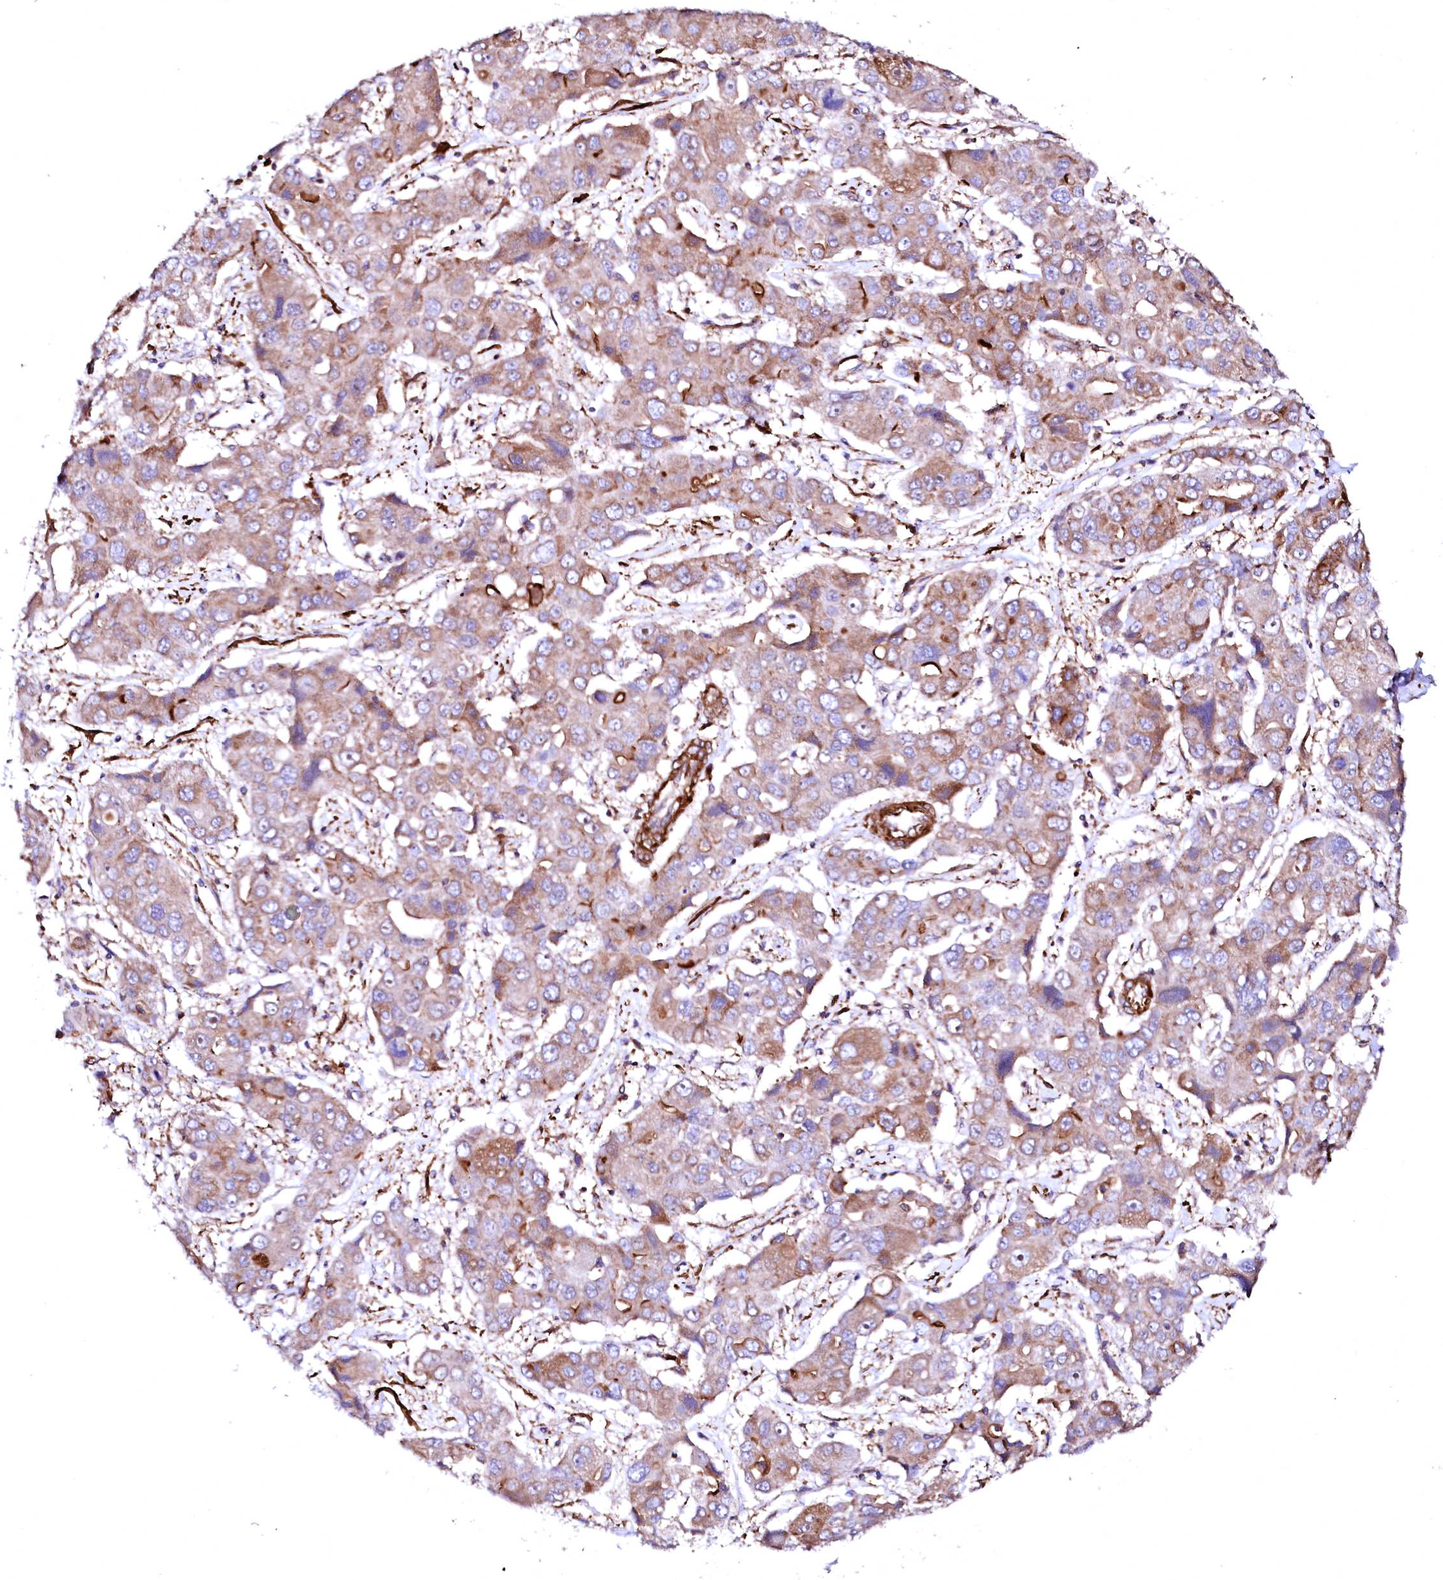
{"staining": {"intensity": "moderate", "quantity": "25%-75%", "location": "cytoplasmic/membranous"}, "tissue": "liver cancer", "cell_type": "Tumor cells", "image_type": "cancer", "snomed": [{"axis": "morphology", "description": "Cholangiocarcinoma"}, {"axis": "topography", "description": "Liver"}], "caption": "Immunohistochemical staining of cholangiocarcinoma (liver) shows medium levels of moderate cytoplasmic/membranous protein expression in approximately 25%-75% of tumor cells.", "gene": "GPR176", "patient": {"sex": "male", "age": 67}}